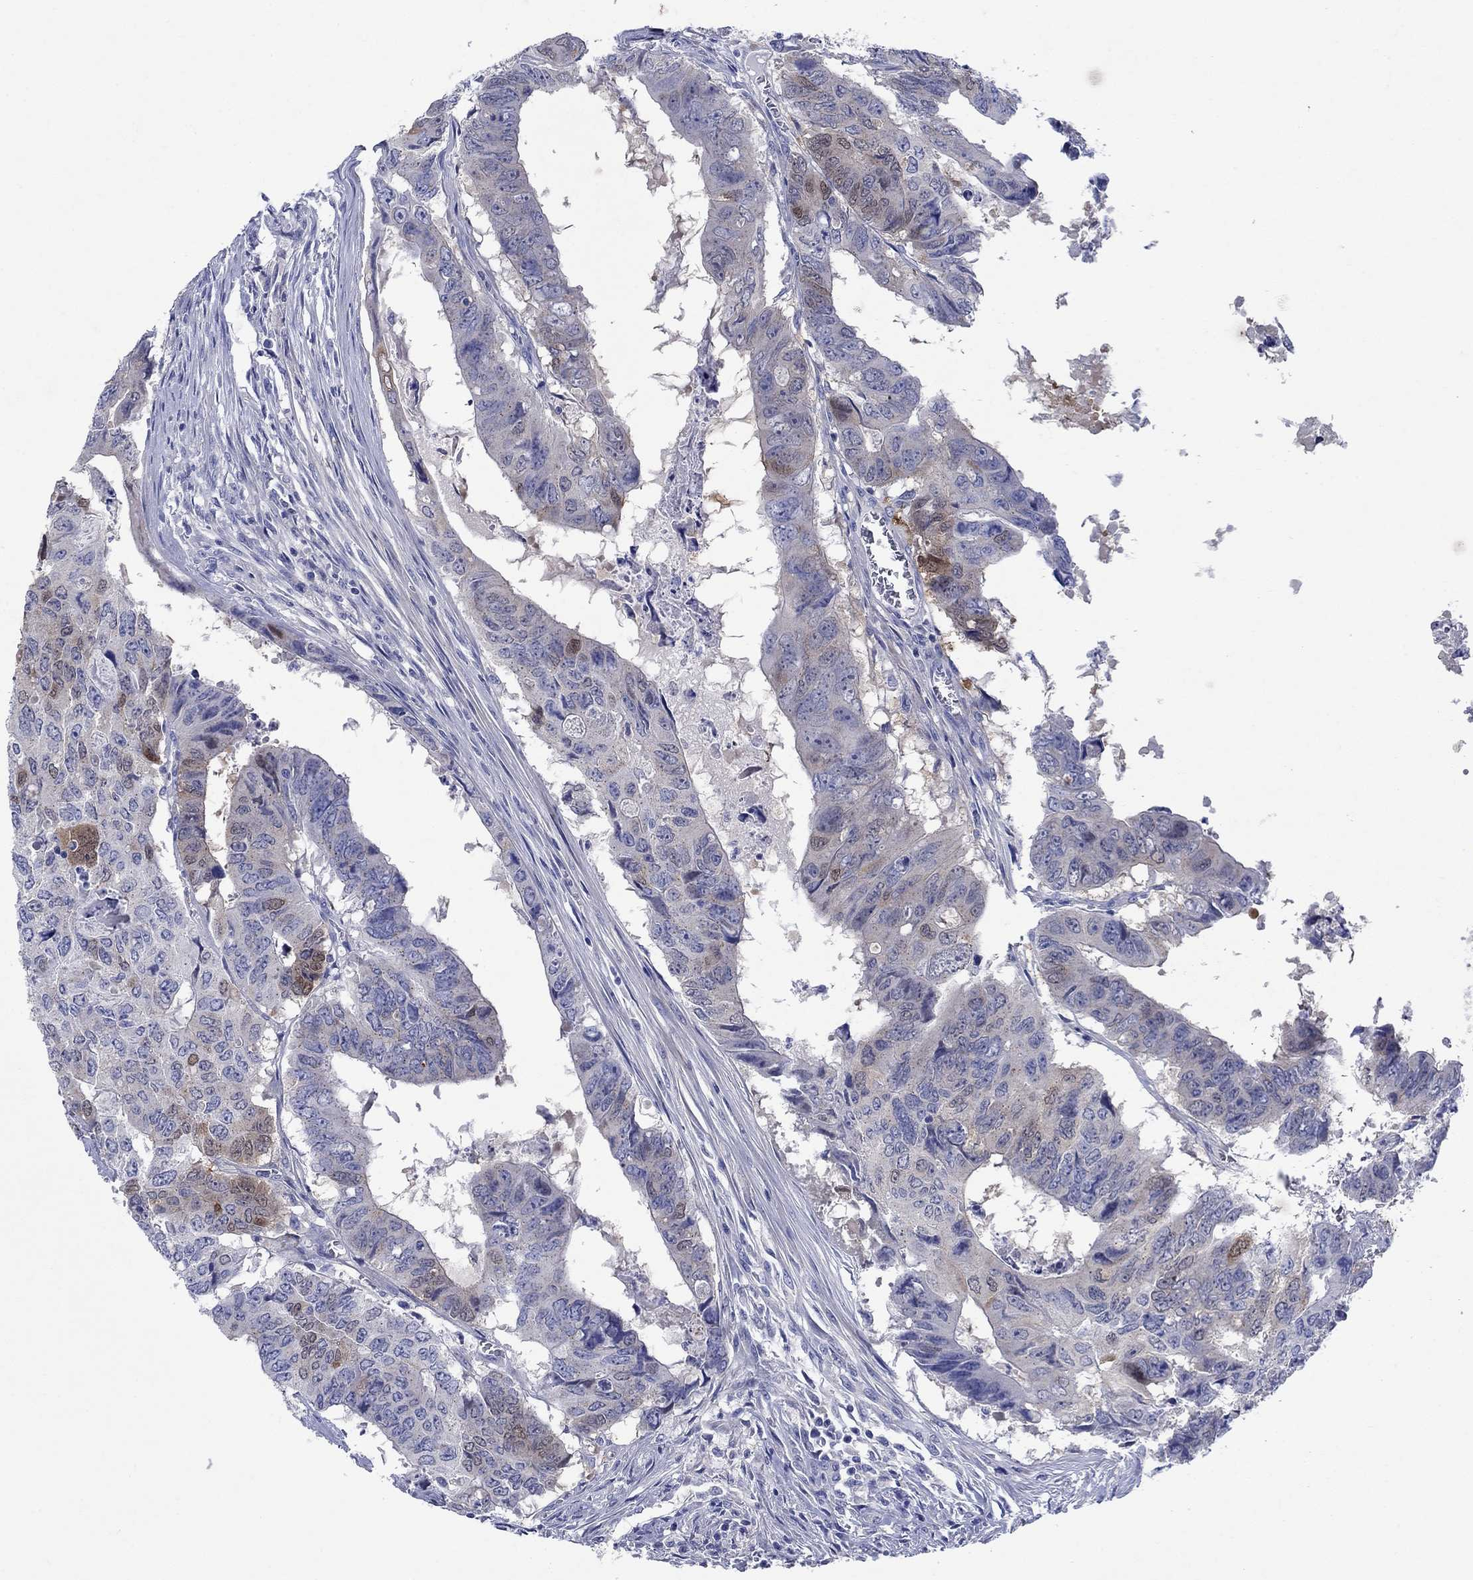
{"staining": {"intensity": "moderate", "quantity": "<25%", "location": "cytoplasmic/membranous"}, "tissue": "colorectal cancer", "cell_type": "Tumor cells", "image_type": "cancer", "snomed": [{"axis": "morphology", "description": "Adenocarcinoma, NOS"}, {"axis": "topography", "description": "Colon"}], "caption": "About <25% of tumor cells in human adenocarcinoma (colorectal) exhibit moderate cytoplasmic/membranous protein expression as visualized by brown immunohistochemical staining.", "gene": "SULT2B1", "patient": {"sex": "male", "age": 79}}